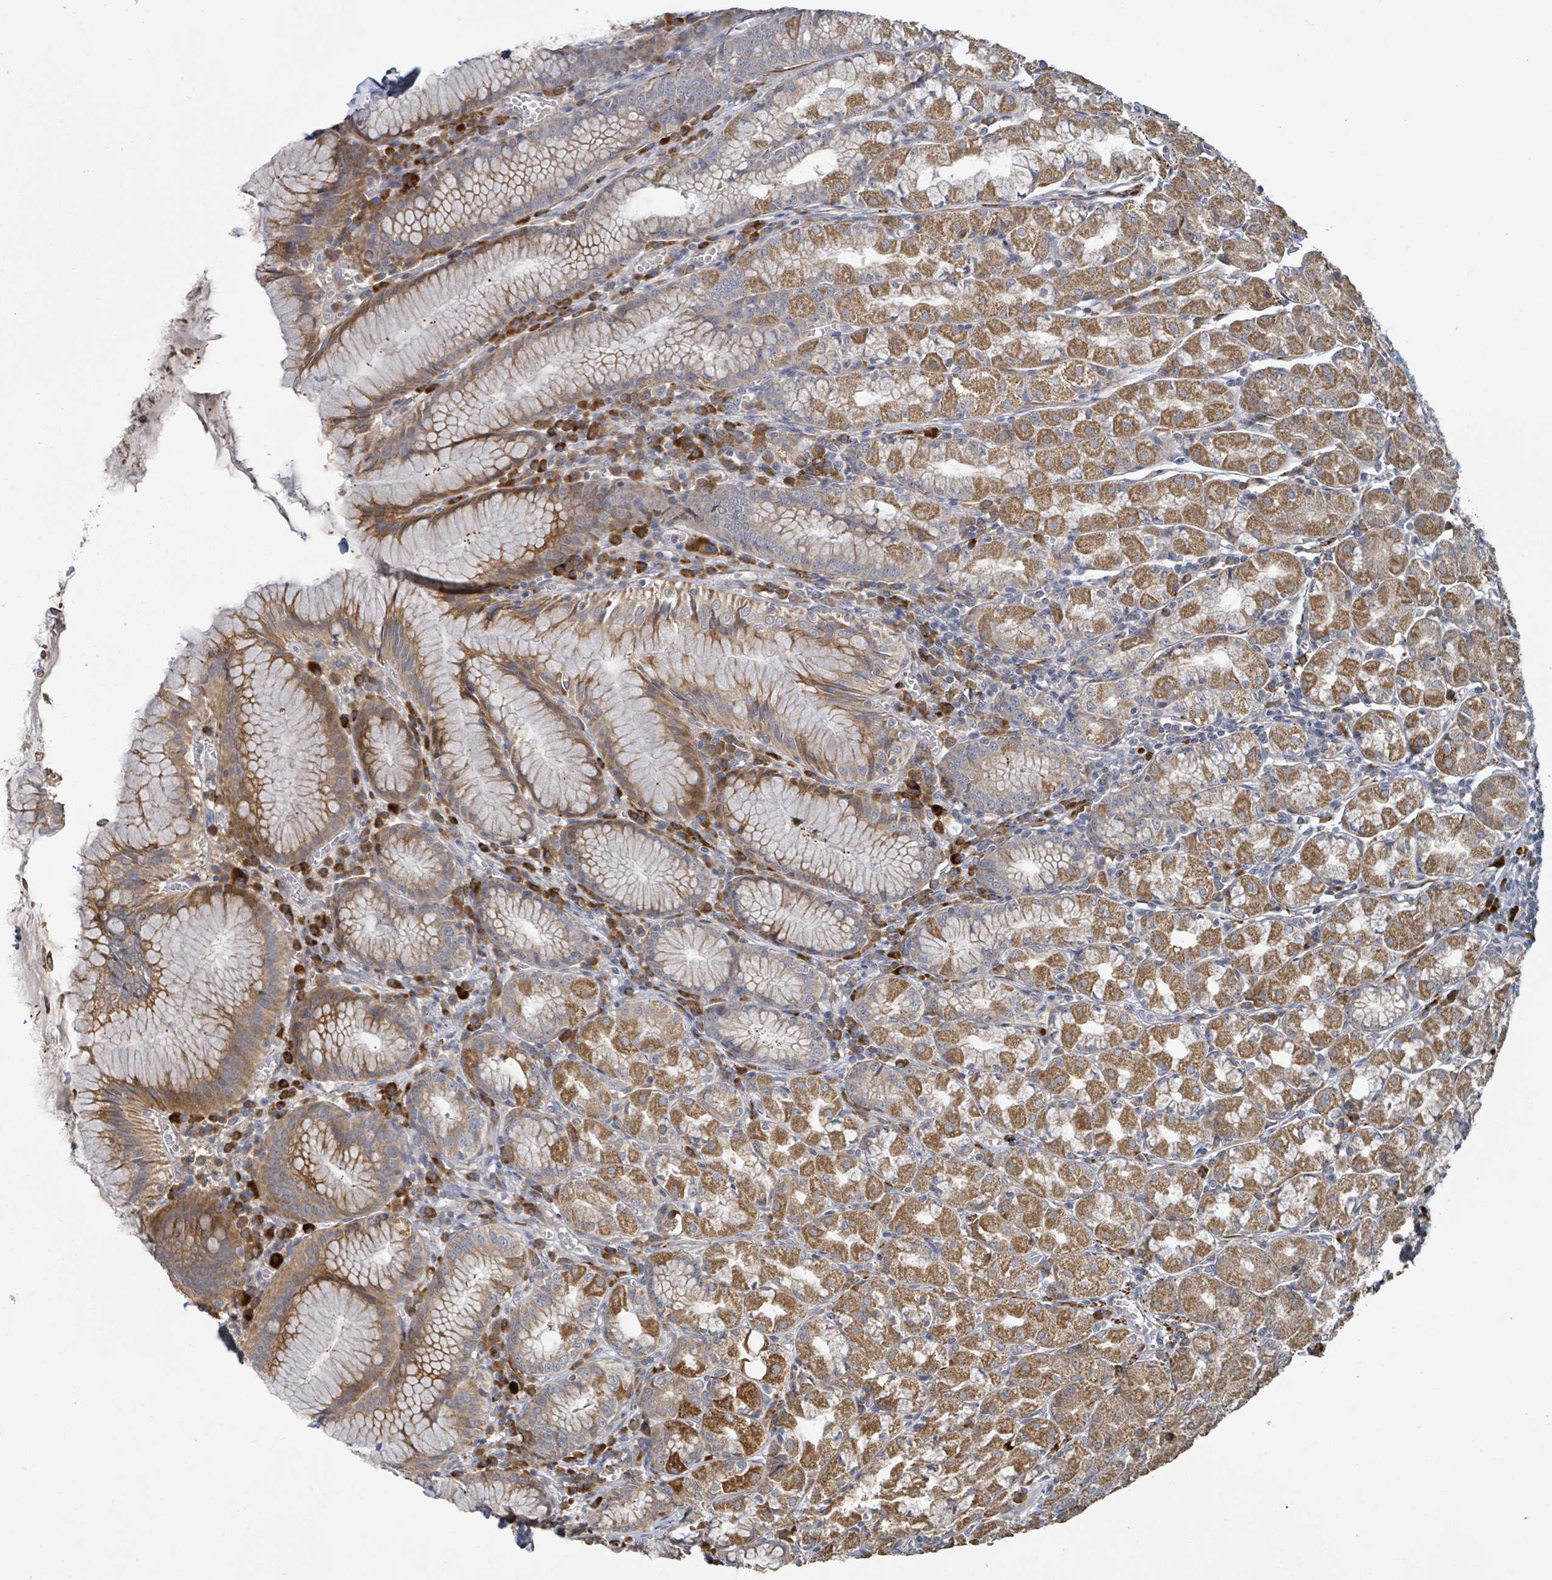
{"staining": {"intensity": "strong", "quantity": ">75%", "location": "cytoplasmic/membranous"}, "tissue": "stomach", "cell_type": "Glandular cells", "image_type": "normal", "snomed": [{"axis": "morphology", "description": "Normal tissue, NOS"}, {"axis": "topography", "description": "Stomach"}], "caption": "Benign stomach displays strong cytoplasmic/membranous positivity in about >75% of glandular cells.", "gene": "KCNS2", "patient": {"sex": "male", "age": 55}}